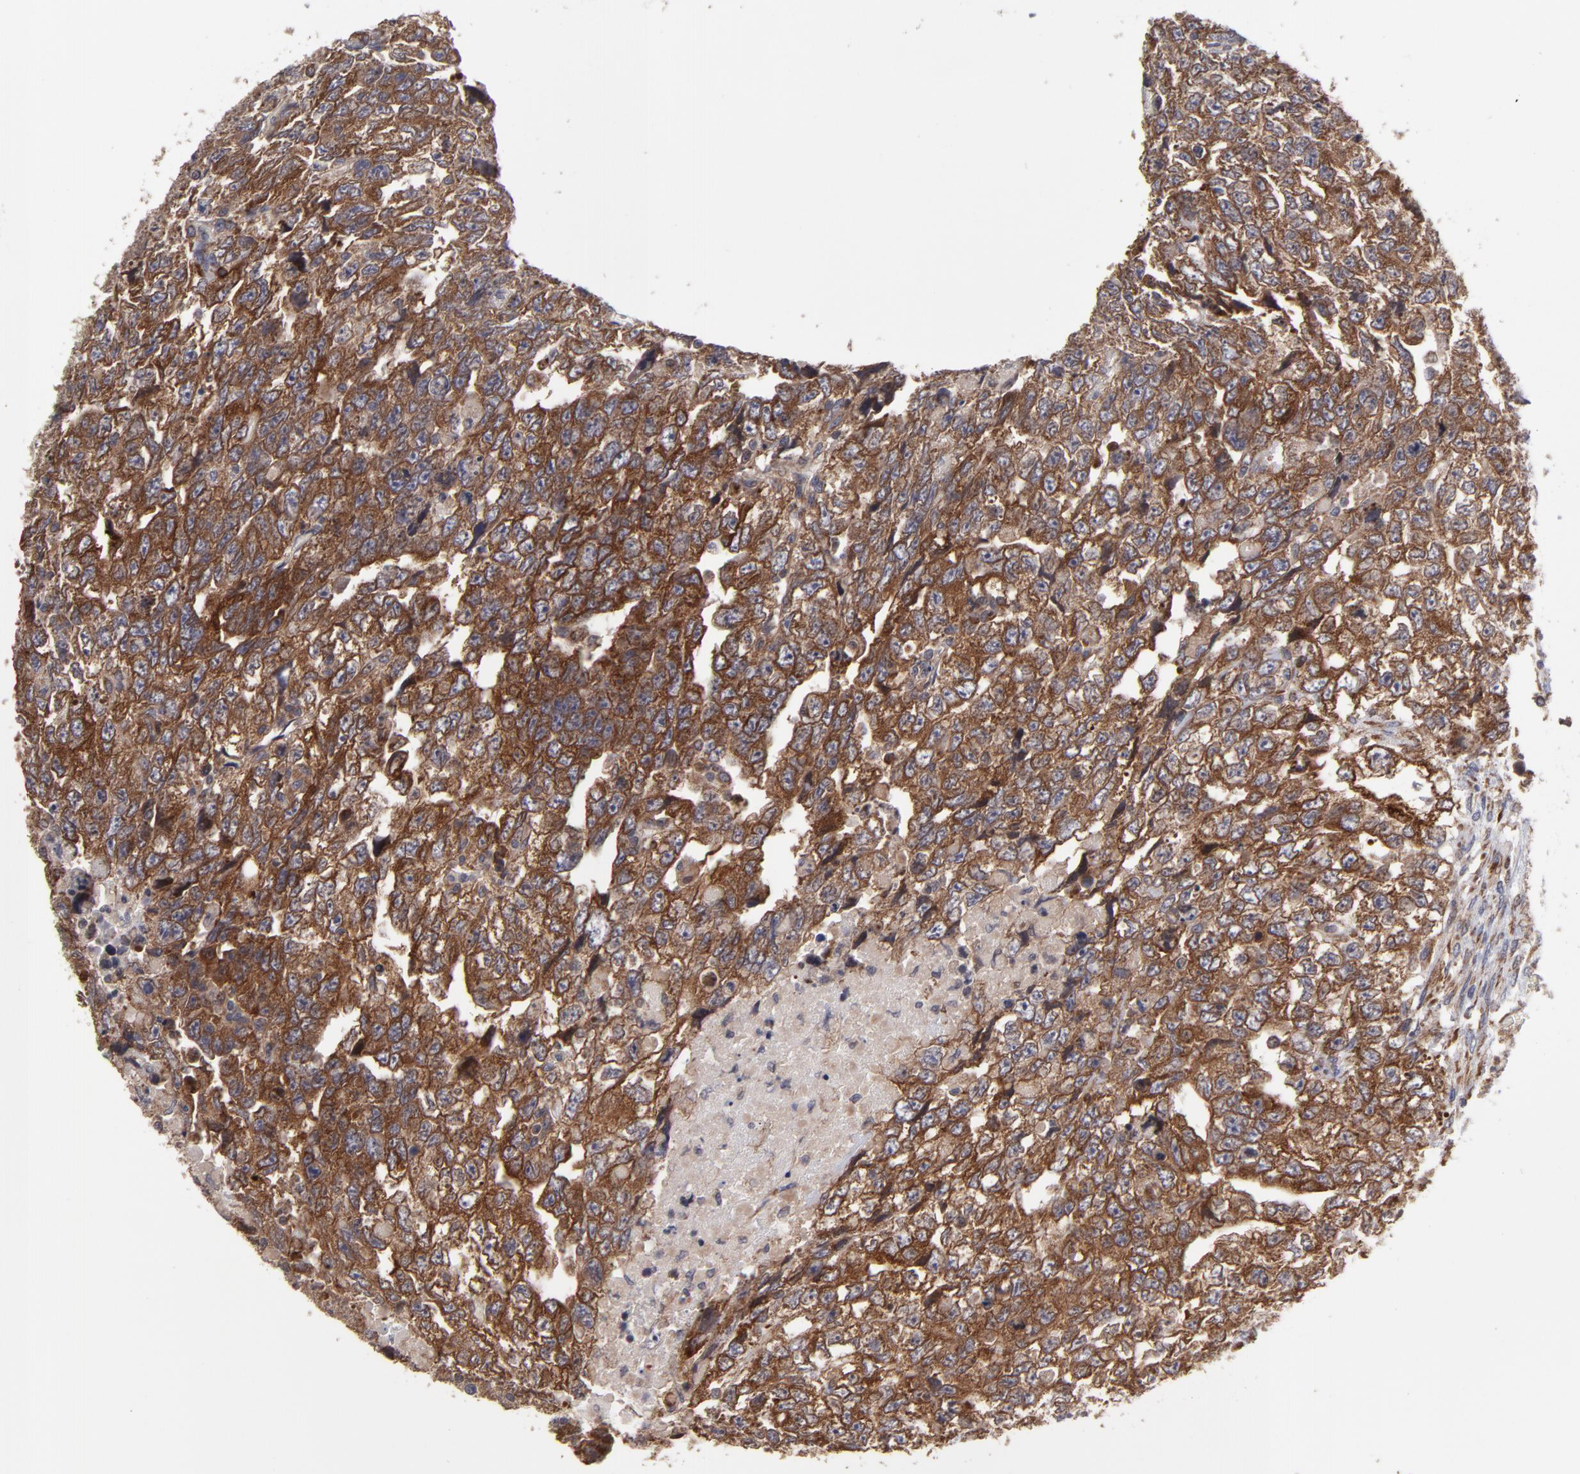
{"staining": {"intensity": "moderate", "quantity": ">75%", "location": "cytoplasmic/membranous"}, "tissue": "testis cancer", "cell_type": "Tumor cells", "image_type": "cancer", "snomed": [{"axis": "morphology", "description": "Carcinoma, Embryonal, NOS"}, {"axis": "topography", "description": "Testis"}], "caption": "Approximately >75% of tumor cells in testis embryonal carcinoma reveal moderate cytoplasmic/membranous protein staining as visualized by brown immunohistochemical staining.", "gene": "SND1", "patient": {"sex": "male", "age": 36}}